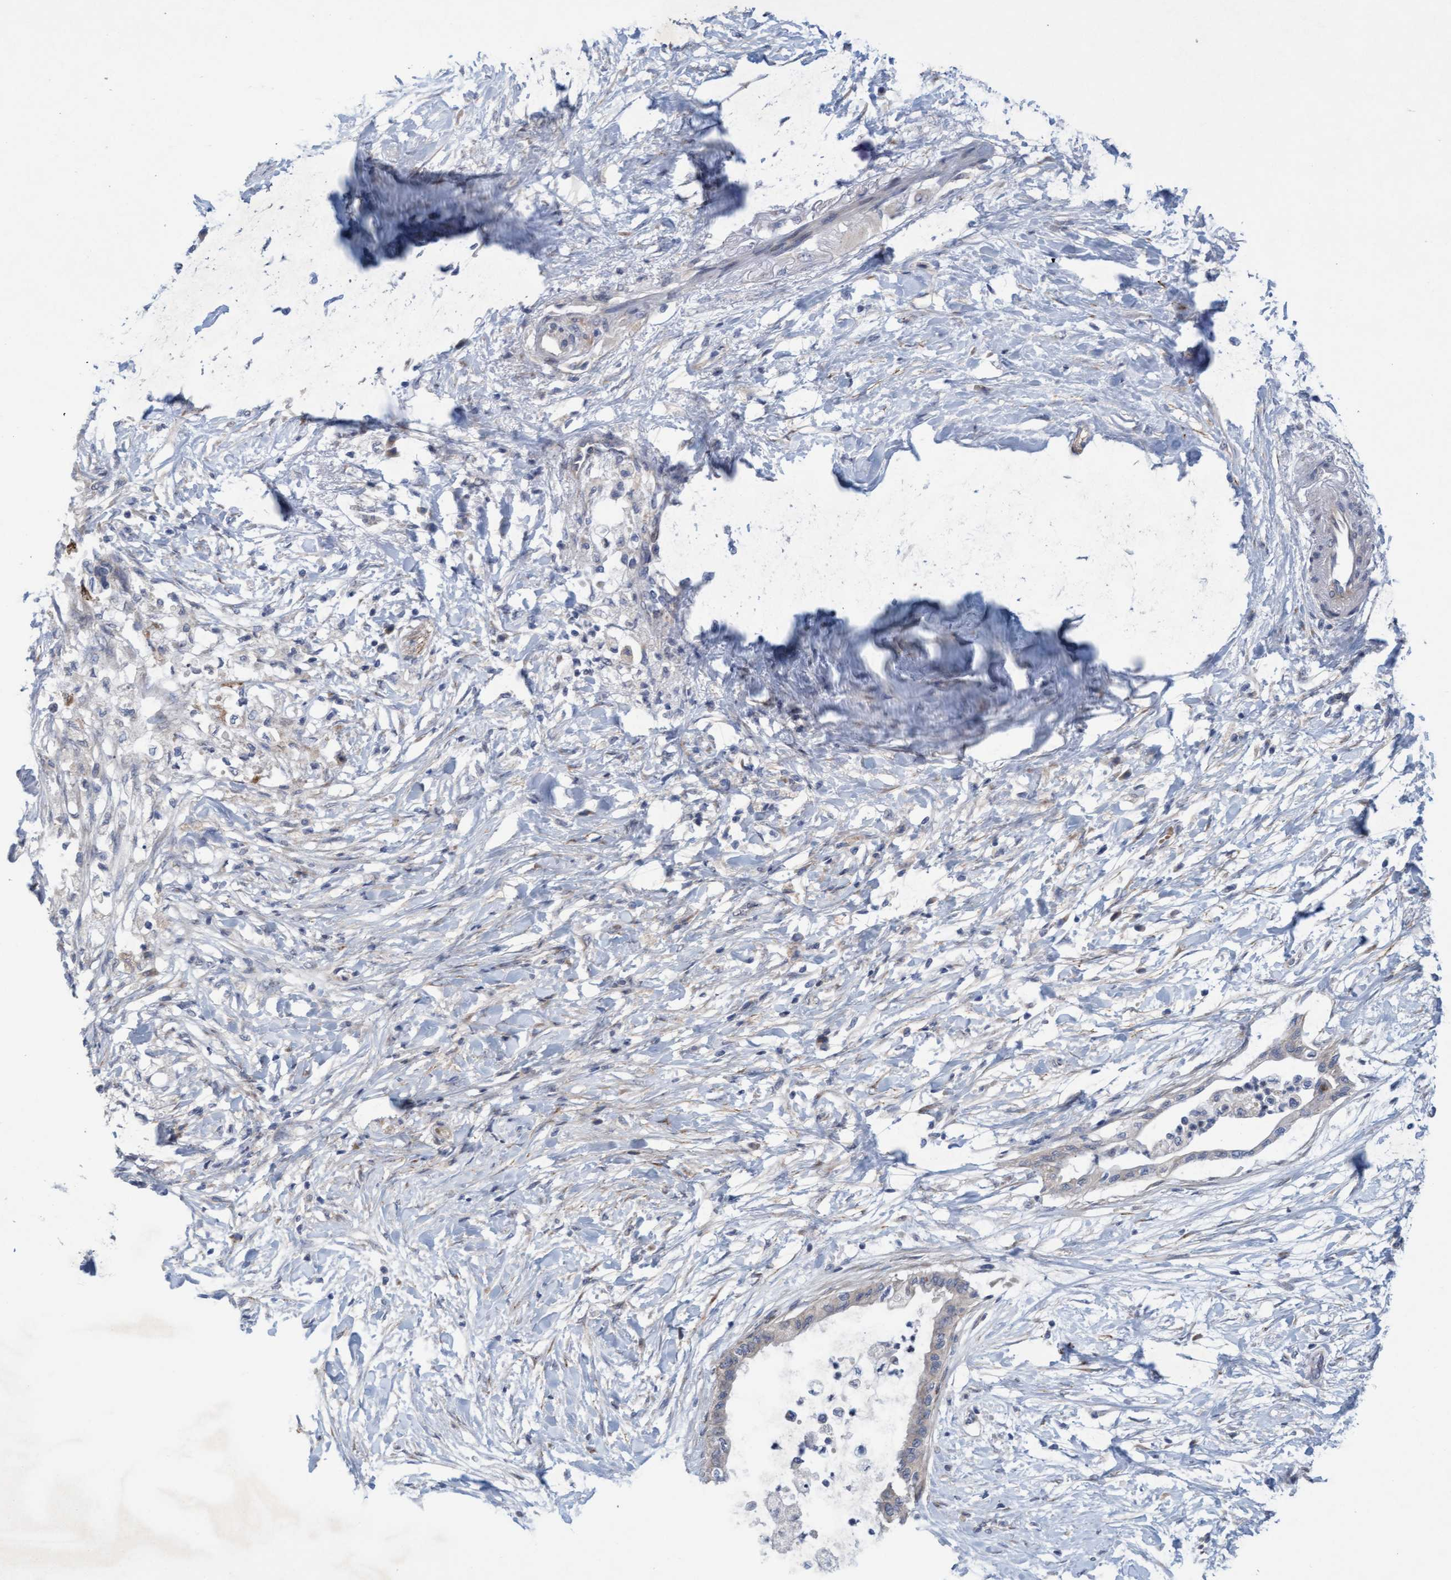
{"staining": {"intensity": "weak", "quantity": "<25%", "location": "cytoplasmic/membranous"}, "tissue": "pancreatic cancer", "cell_type": "Tumor cells", "image_type": "cancer", "snomed": [{"axis": "morphology", "description": "Normal tissue, NOS"}, {"axis": "morphology", "description": "Adenocarcinoma, NOS"}, {"axis": "topography", "description": "Pancreas"}, {"axis": "topography", "description": "Duodenum"}], "caption": "Immunohistochemistry (IHC) of human pancreatic cancer (adenocarcinoma) shows no staining in tumor cells.", "gene": "DDHD2", "patient": {"sex": "female", "age": 60}}